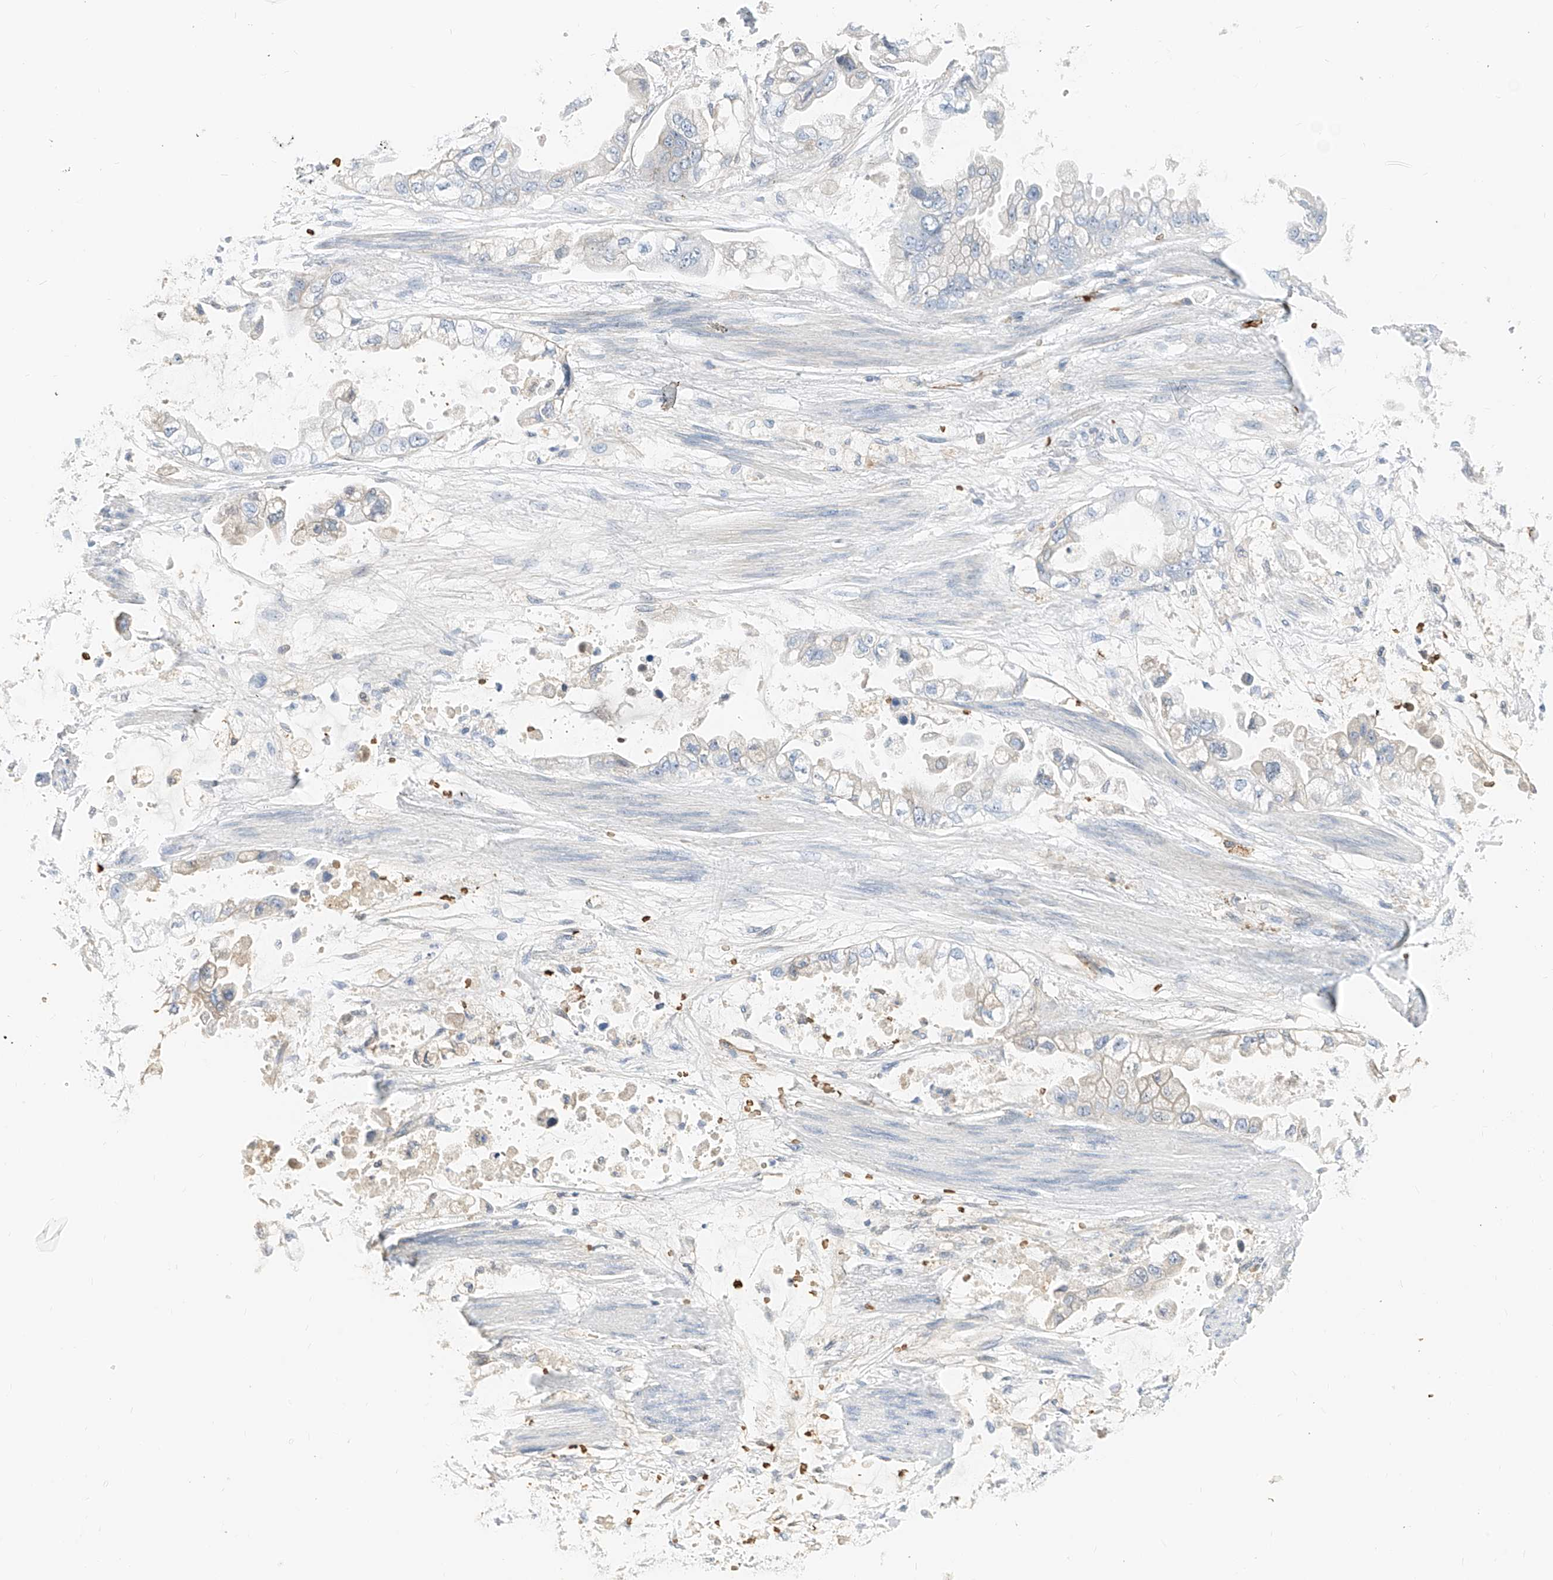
{"staining": {"intensity": "negative", "quantity": "none", "location": "none"}, "tissue": "stomach cancer", "cell_type": "Tumor cells", "image_type": "cancer", "snomed": [{"axis": "morphology", "description": "Adenocarcinoma, NOS"}, {"axis": "topography", "description": "Stomach"}], "caption": "A high-resolution histopathology image shows immunohistochemistry (IHC) staining of stomach cancer (adenocarcinoma), which reveals no significant positivity in tumor cells.", "gene": "PRSS23", "patient": {"sex": "male", "age": 62}}